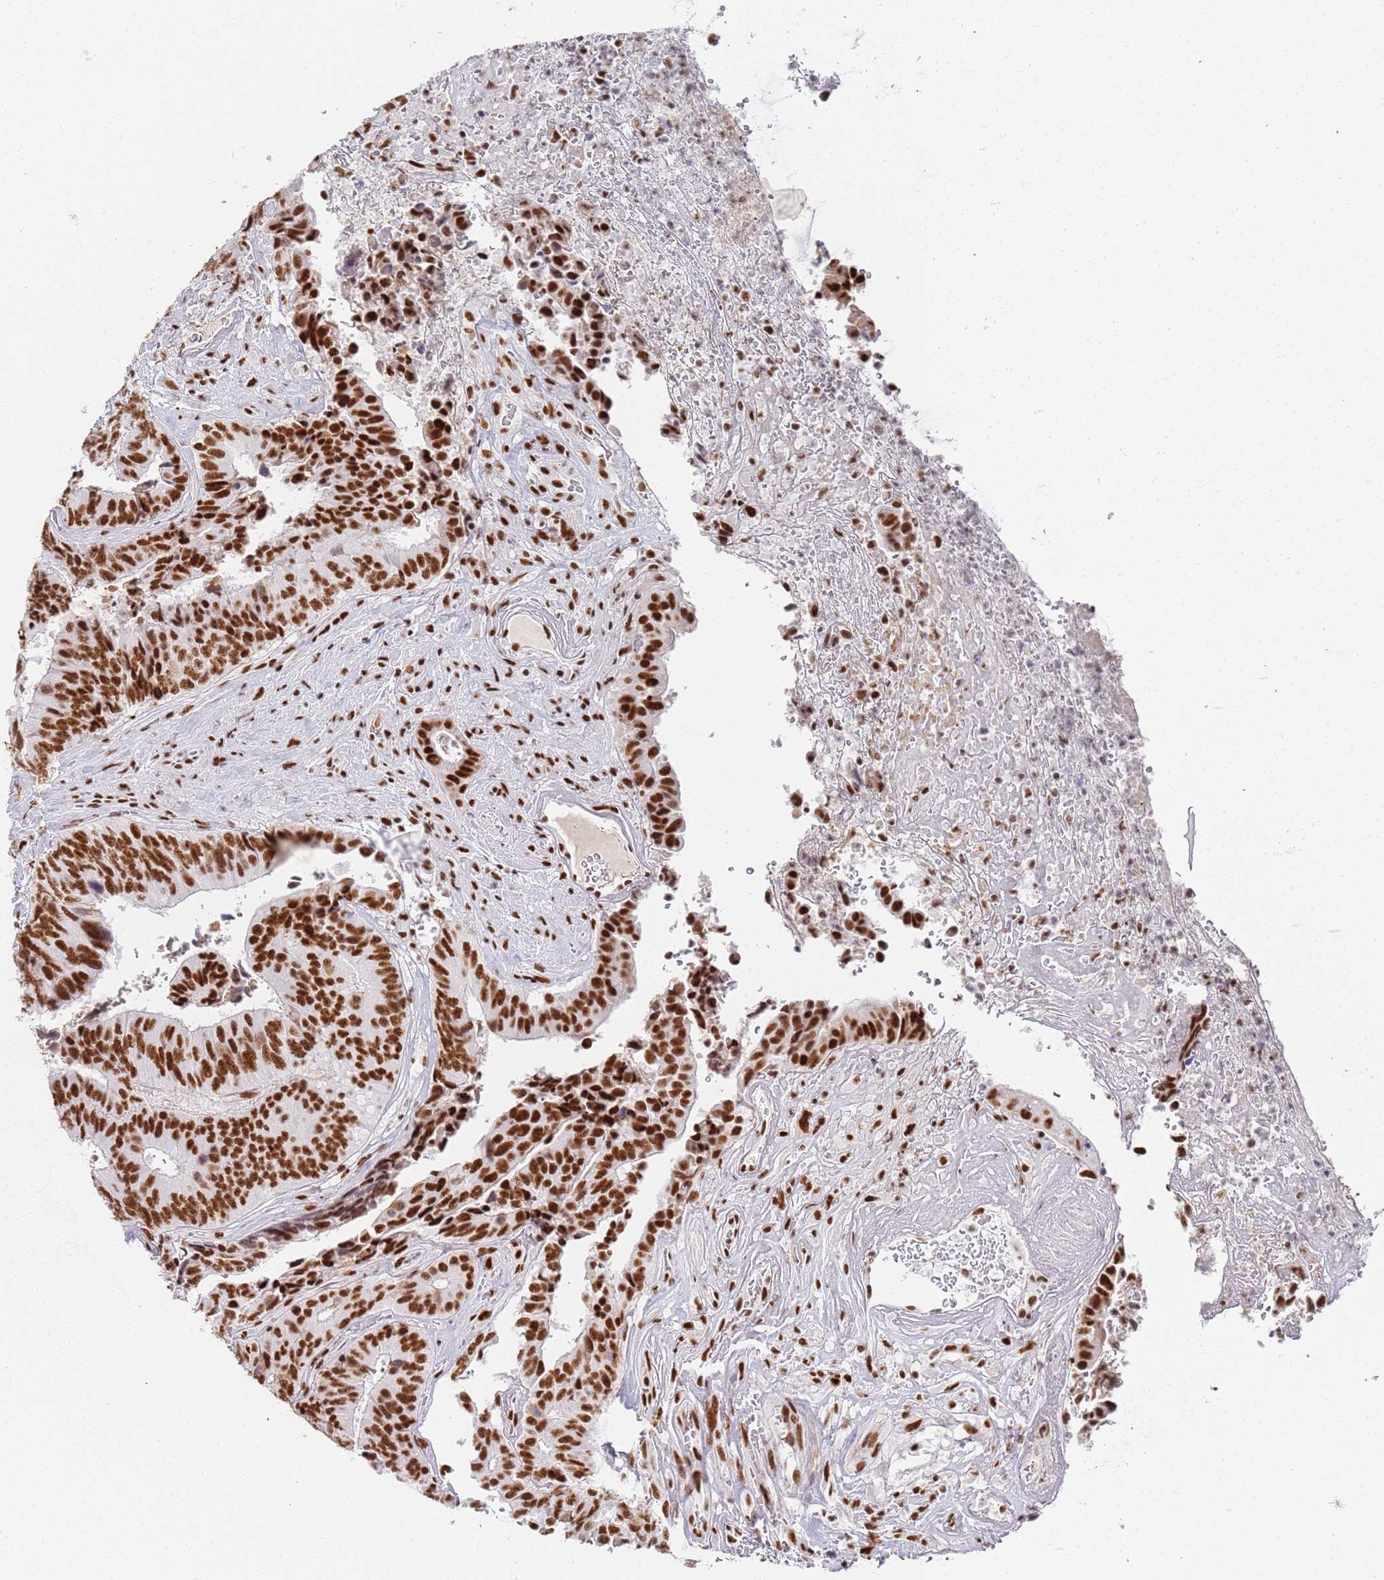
{"staining": {"intensity": "strong", "quantity": ">75%", "location": "nuclear"}, "tissue": "colorectal cancer", "cell_type": "Tumor cells", "image_type": "cancer", "snomed": [{"axis": "morphology", "description": "Adenocarcinoma, NOS"}, {"axis": "topography", "description": "Rectum"}], "caption": "Immunohistochemistry (DAB (3,3'-diaminobenzidine)) staining of colorectal adenocarcinoma exhibits strong nuclear protein positivity in about >75% of tumor cells.", "gene": "AKAP8L", "patient": {"sex": "male", "age": 72}}